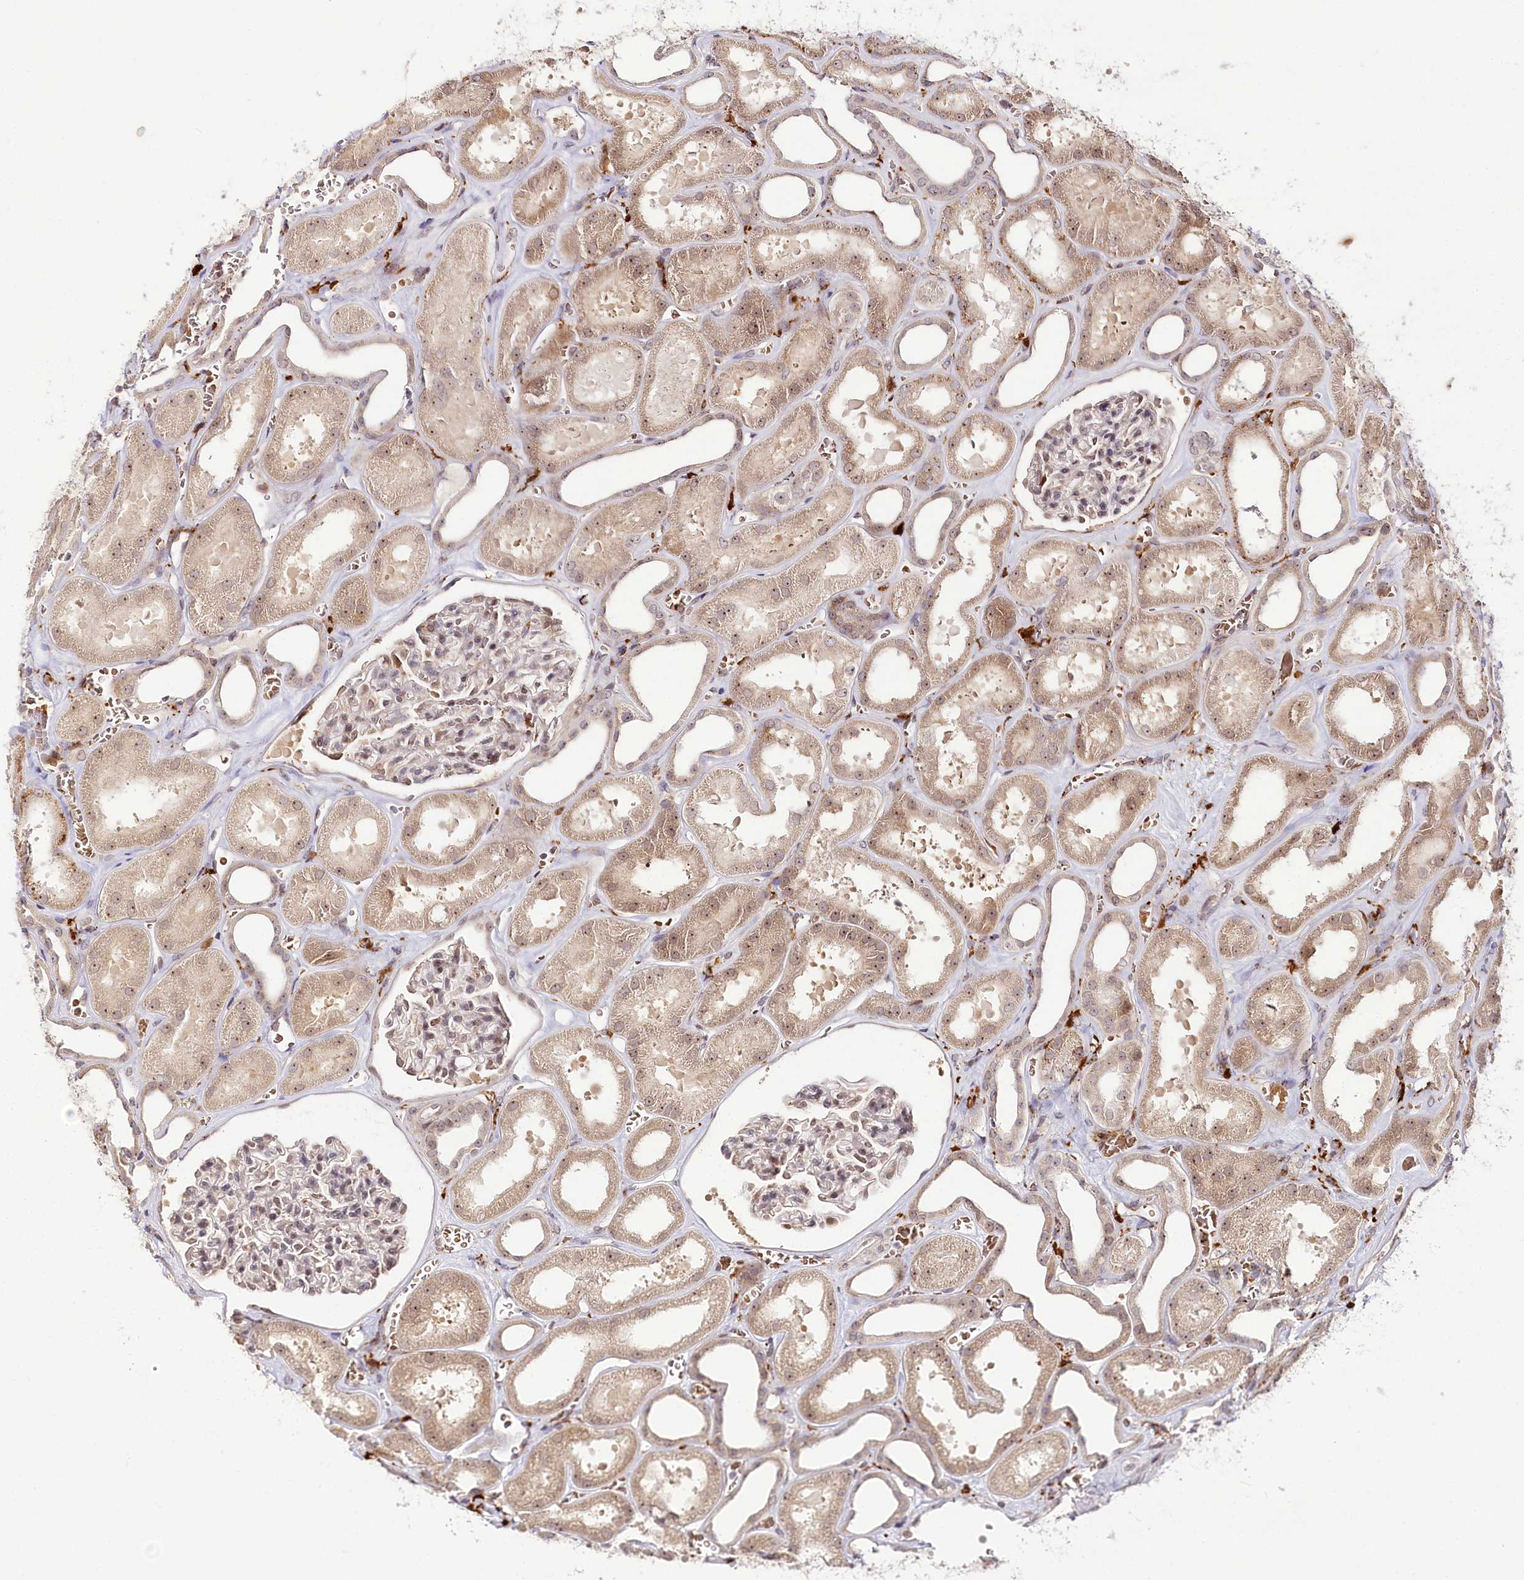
{"staining": {"intensity": "weak", "quantity": "25%-75%", "location": "nuclear"}, "tissue": "kidney", "cell_type": "Cells in glomeruli", "image_type": "normal", "snomed": [{"axis": "morphology", "description": "Normal tissue, NOS"}, {"axis": "morphology", "description": "Adenocarcinoma, NOS"}, {"axis": "topography", "description": "Kidney"}], "caption": "Immunohistochemistry (IHC) (DAB (3,3'-diaminobenzidine)) staining of unremarkable human kidney demonstrates weak nuclear protein positivity in about 25%-75% of cells in glomeruli.", "gene": "WDR36", "patient": {"sex": "female", "age": 68}}